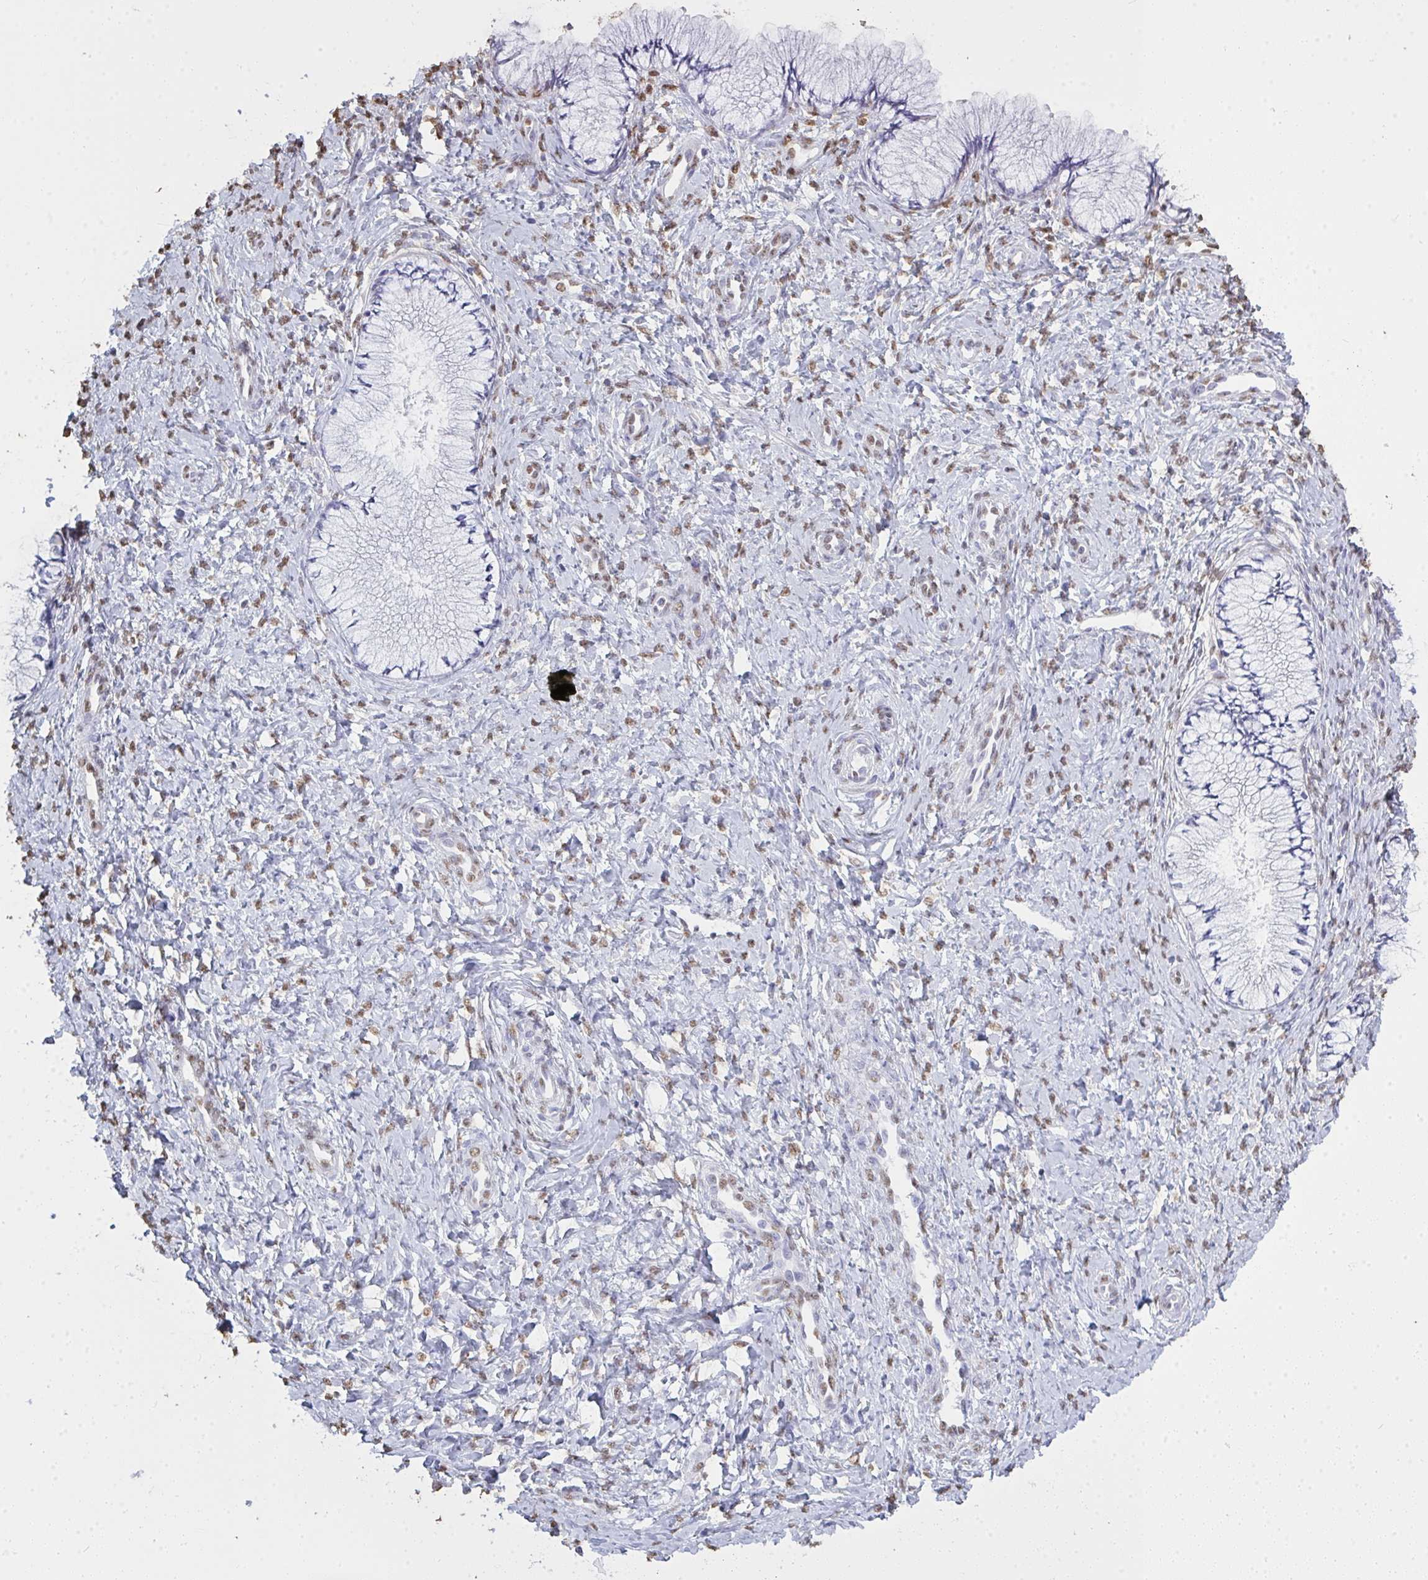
{"staining": {"intensity": "negative", "quantity": "none", "location": "none"}, "tissue": "cervix", "cell_type": "Glandular cells", "image_type": "normal", "snomed": [{"axis": "morphology", "description": "Normal tissue, NOS"}, {"axis": "topography", "description": "Cervix"}], "caption": "Immunohistochemistry (IHC) of benign cervix reveals no expression in glandular cells.", "gene": "SEMA6B", "patient": {"sex": "female", "age": 37}}